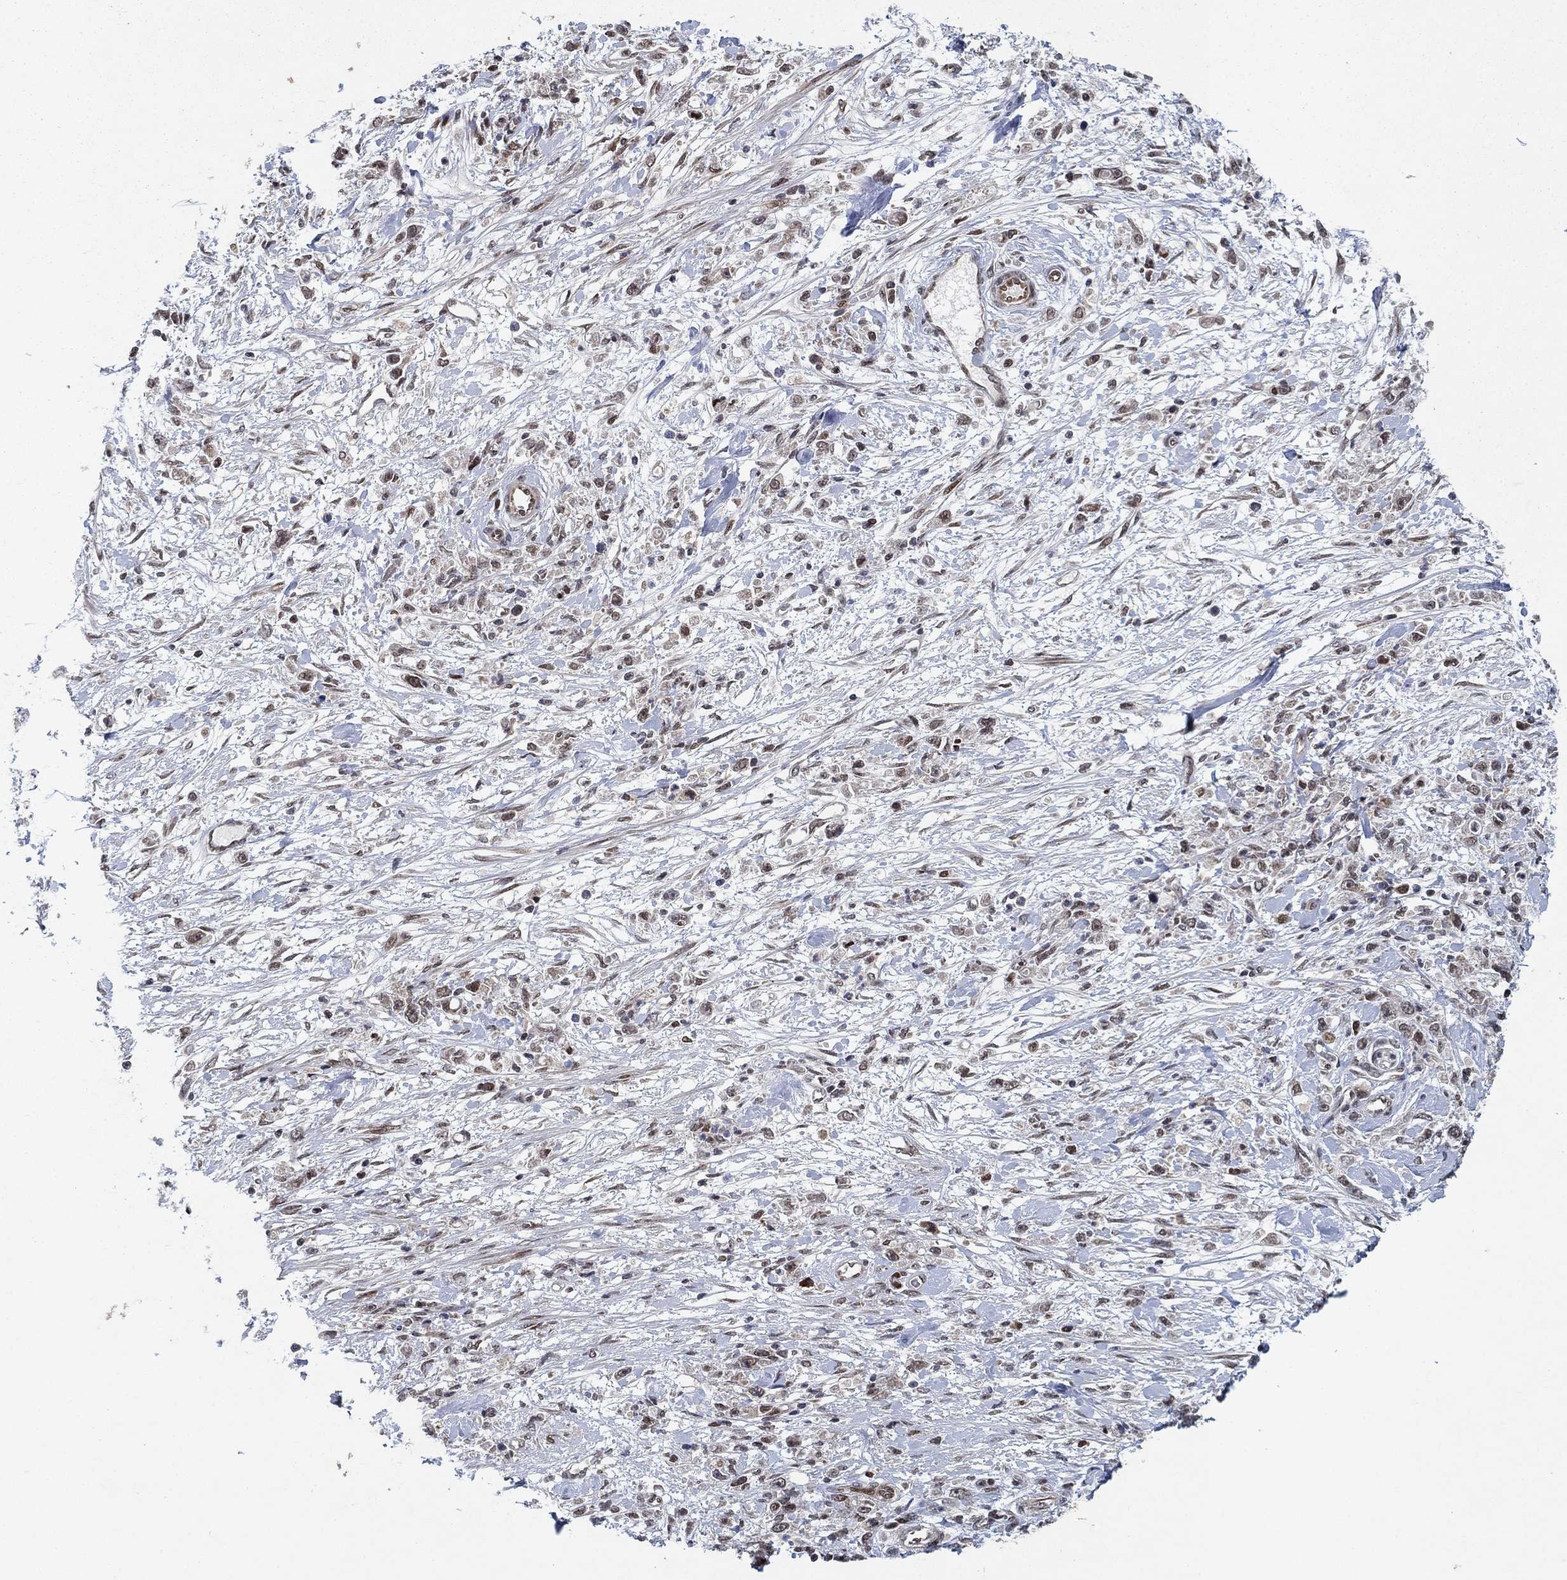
{"staining": {"intensity": "strong", "quantity": "<25%", "location": "nuclear"}, "tissue": "stomach cancer", "cell_type": "Tumor cells", "image_type": "cancer", "snomed": [{"axis": "morphology", "description": "Adenocarcinoma, NOS"}, {"axis": "topography", "description": "Stomach"}], "caption": "High-power microscopy captured an IHC image of stomach adenocarcinoma, revealing strong nuclear expression in about <25% of tumor cells.", "gene": "PRICKLE4", "patient": {"sex": "female", "age": 59}}